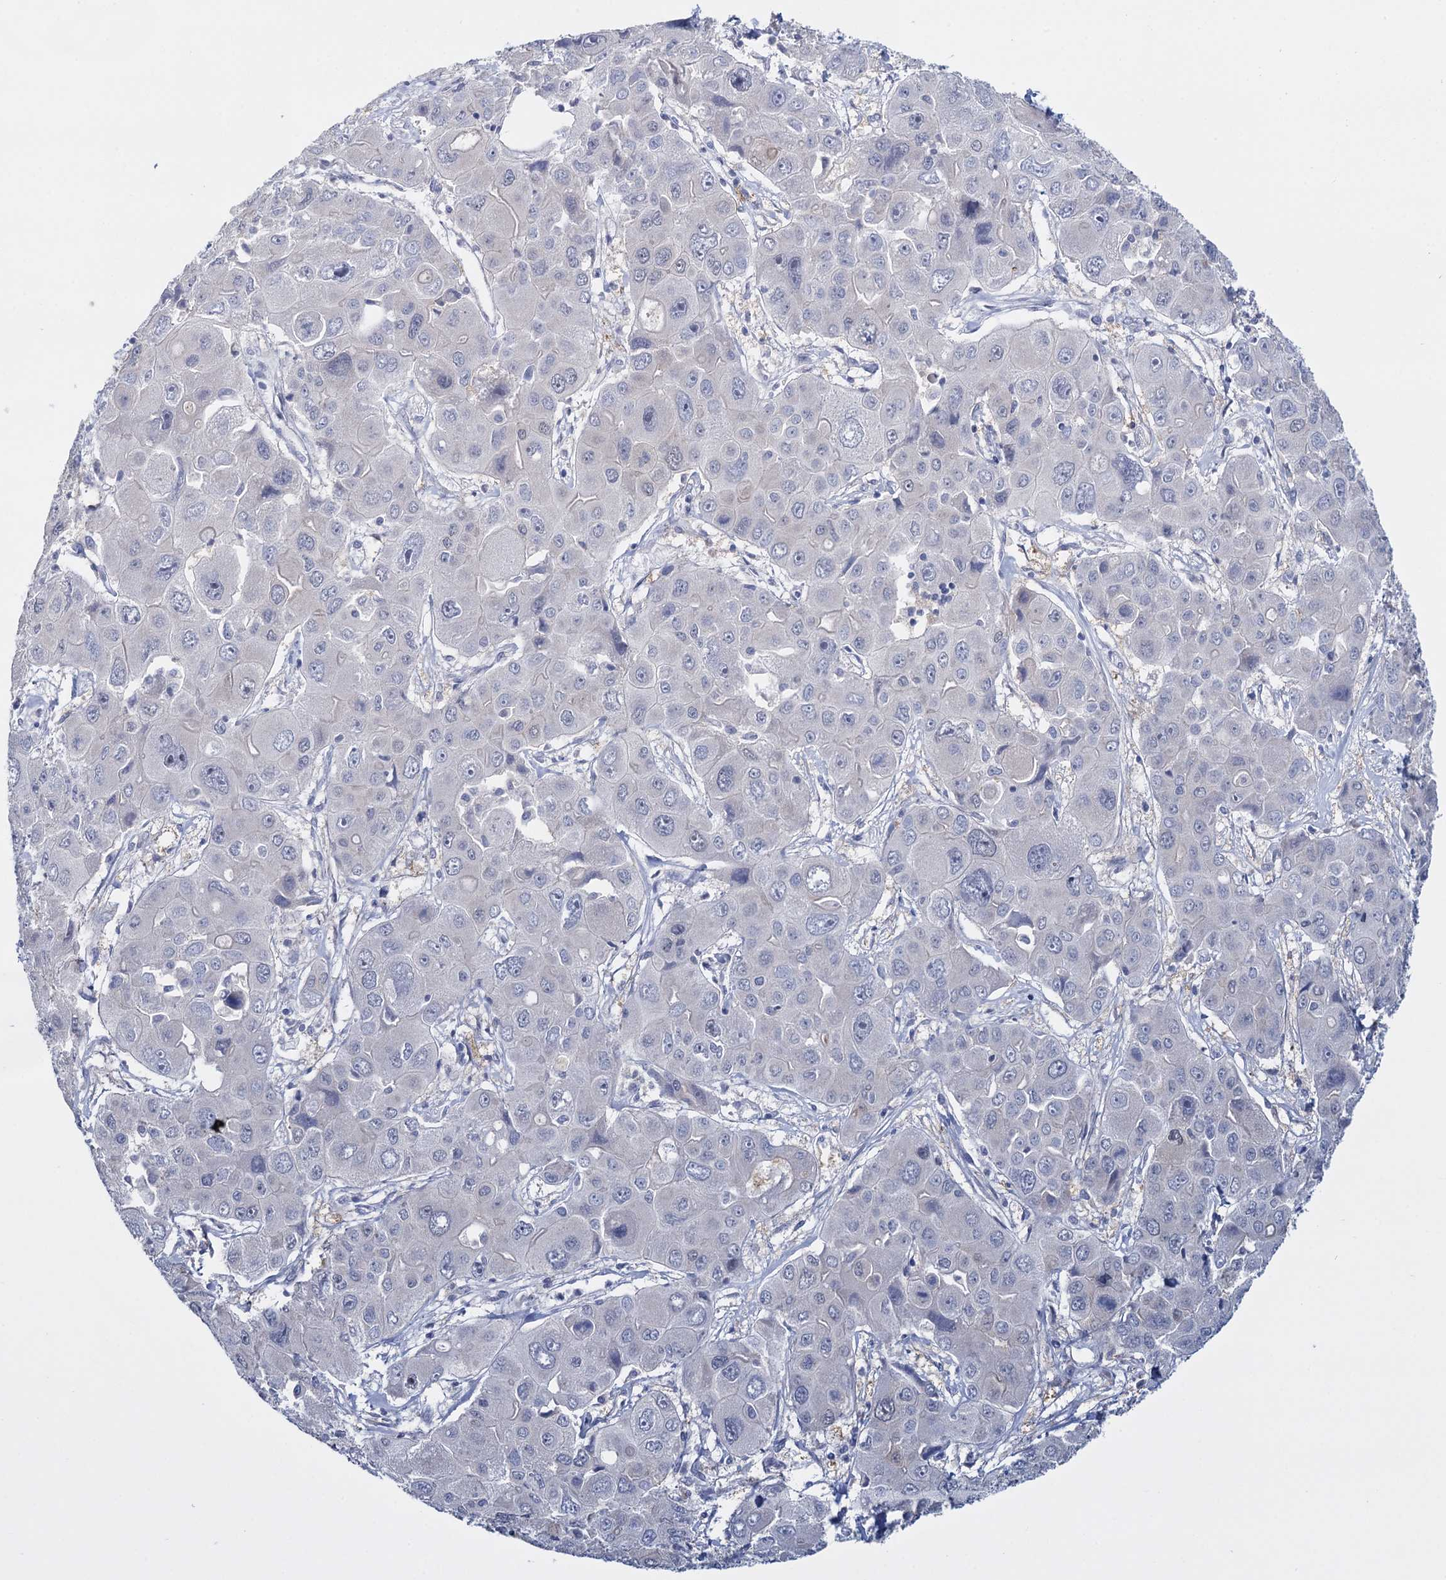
{"staining": {"intensity": "negative", "quantity": "none", "location": "none"}, "tissue": "liver cancer", "cell_type": "Tumor cells", "image_type": "cancer", "snomed": [{"axis": "morphology", "description": "Cholangiocarcinoma"}, {"axis": "topography", "description": "Liver"}], "caption": "Immunohistochemistry image of liver cholangiocarcinoma stained for a protein (brown), which reveals no staining in tumor cells. (Stains: DAB (3,3'-diaminobenzidine) immunohistochemistry with hematoxylin counter stain, Microscopy: brightfield microscopy at high magnification).", "gene": "SFN", "patient": {"sex": "male", "age": 67}}